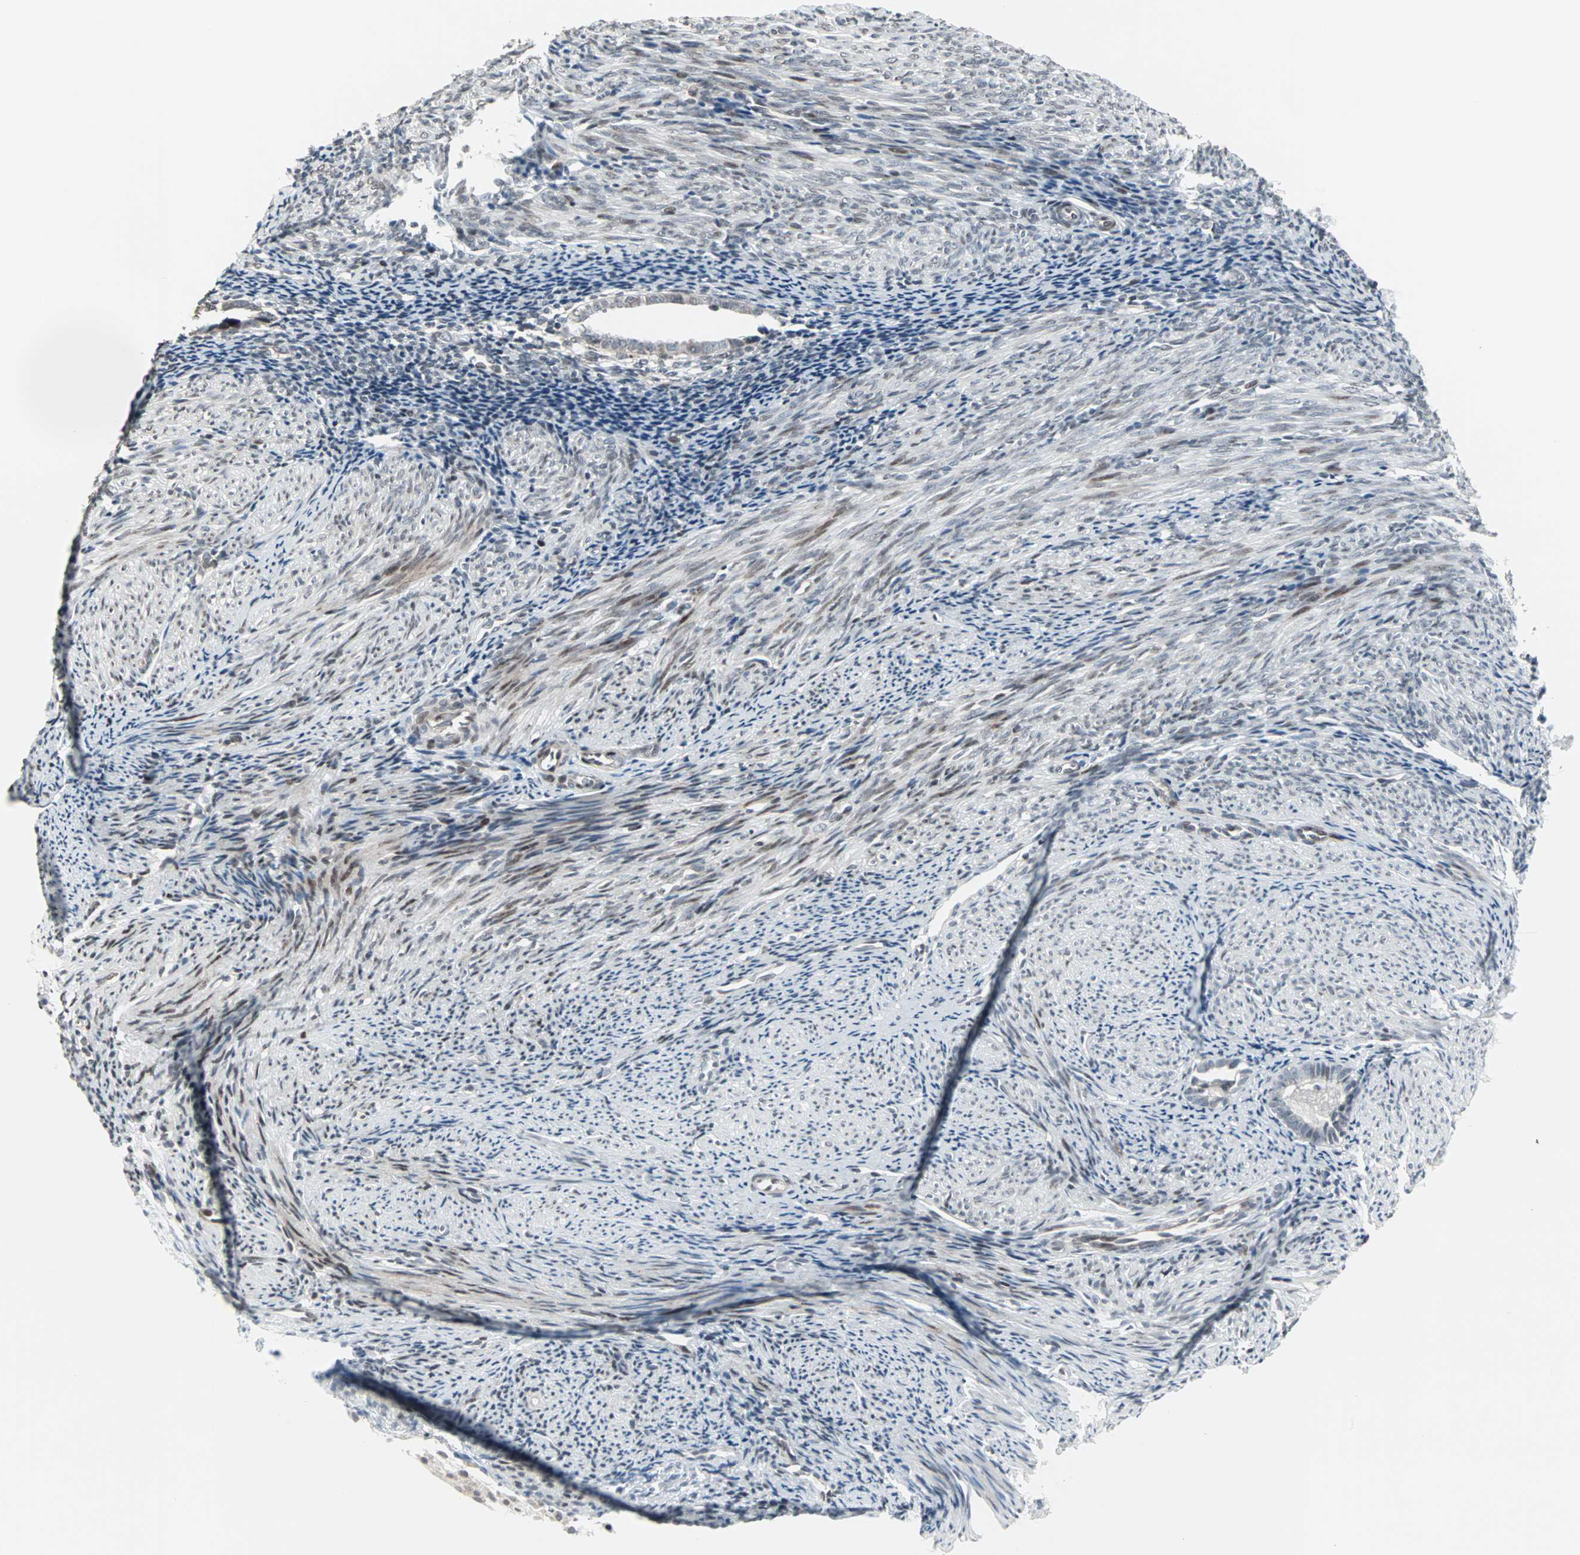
{"staining": {"intensity": "negative", "quantity": "none", "location": "none"}, "tissue": "endometrium", "cell_type": "Cells in endometrial stroma", "image_type": "normal", "snomed": [{"axis": "morphology", "description": "Normal tissue, NOS"}, {"axis": "topography", "description": "Smooth muscle"}, {"axis": "topography", "description": "Endometrium"}], "caption": "Immunohistochemistry (IHC) micrograph of unremarkable human endometrium stained for a protein (brown), which shows no staining in cells in endometrial stroma. (DAB IHC visualized using brightfield microscopy, high magnification).", "gene": "CBLC", "patient": {"sex": "female", "age": 57}}